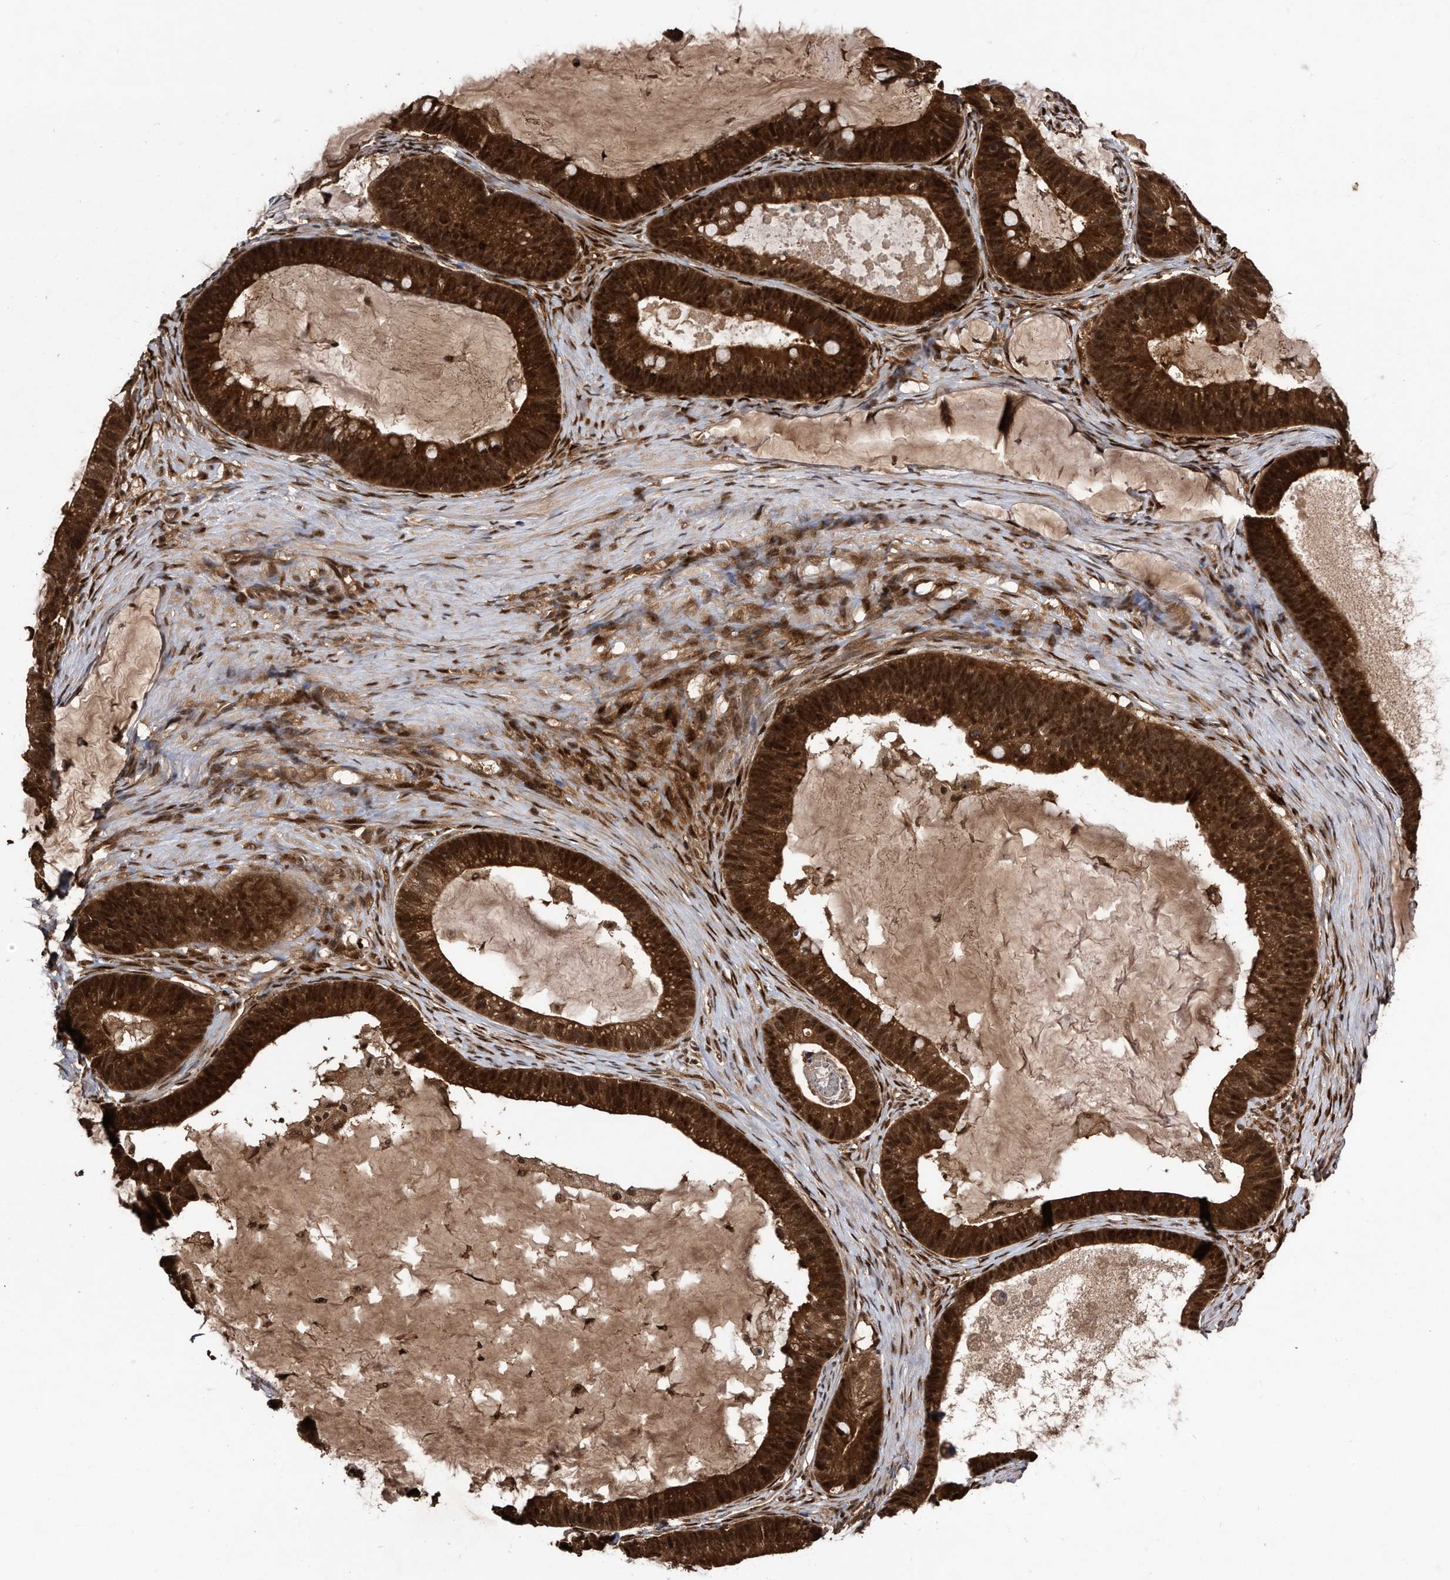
{"staining": {"intensity": "strong", "quantity": ">75%", "location": "cytoplasmic/membranous,nuclear"}, "tissue": "ovarian cancer", "cell_type": "Tumor cells", "image_type": "cancer", "snomed": [{"axis": "morphology", "description": "Cystadenocarcinoma, mucinous, NOS"}, {"axis": "topography", "description": "Ovary"}], "caption": "Ovarian mucinous cystadenocarcinoma stained with a protein marker exhibits strong staining in tumor cells.", "gene": "RAD23B", "patient": {"sex": "female", "age": 61}}